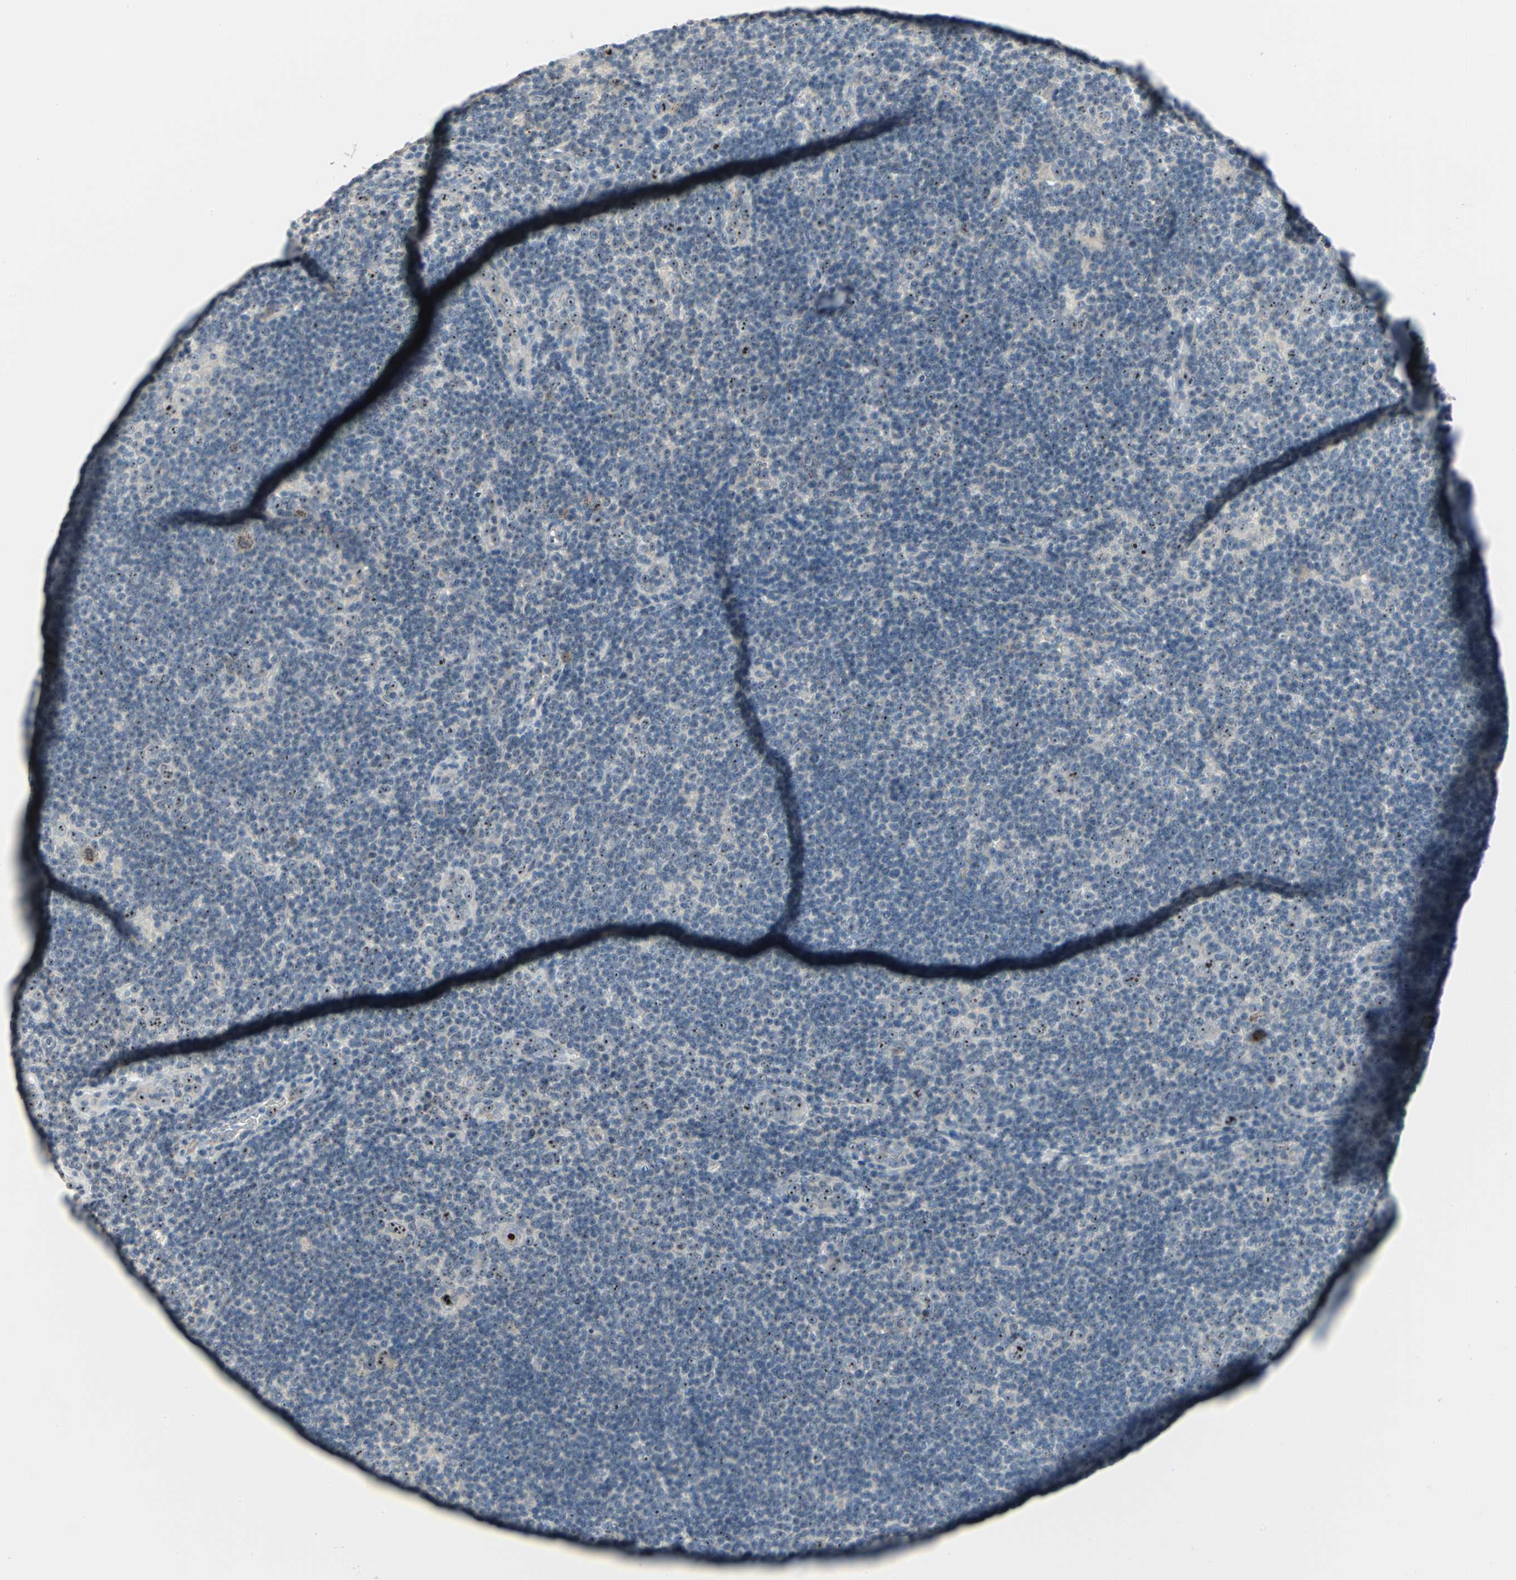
{"staining": {"intensity": "moderate", "quantity": "25%-75%", "location": "nuclear"}, "tissue": "lymphoma", "cell_type": "Tumor cells", "image_type": "cancer", "snomed": [{"axis": "morphology", "description": "Hodgkin's disease, NOS"}, {"axis": "topography", "description": "Lymph node"}], "caption": "This is a micrograph of IHC staining of Hodgkin's disease, which shows moderate positivity in the nuclear of tumor cells.", "gene": "MYBBP1A", "patient": {"sex": "female", "age": 57}}